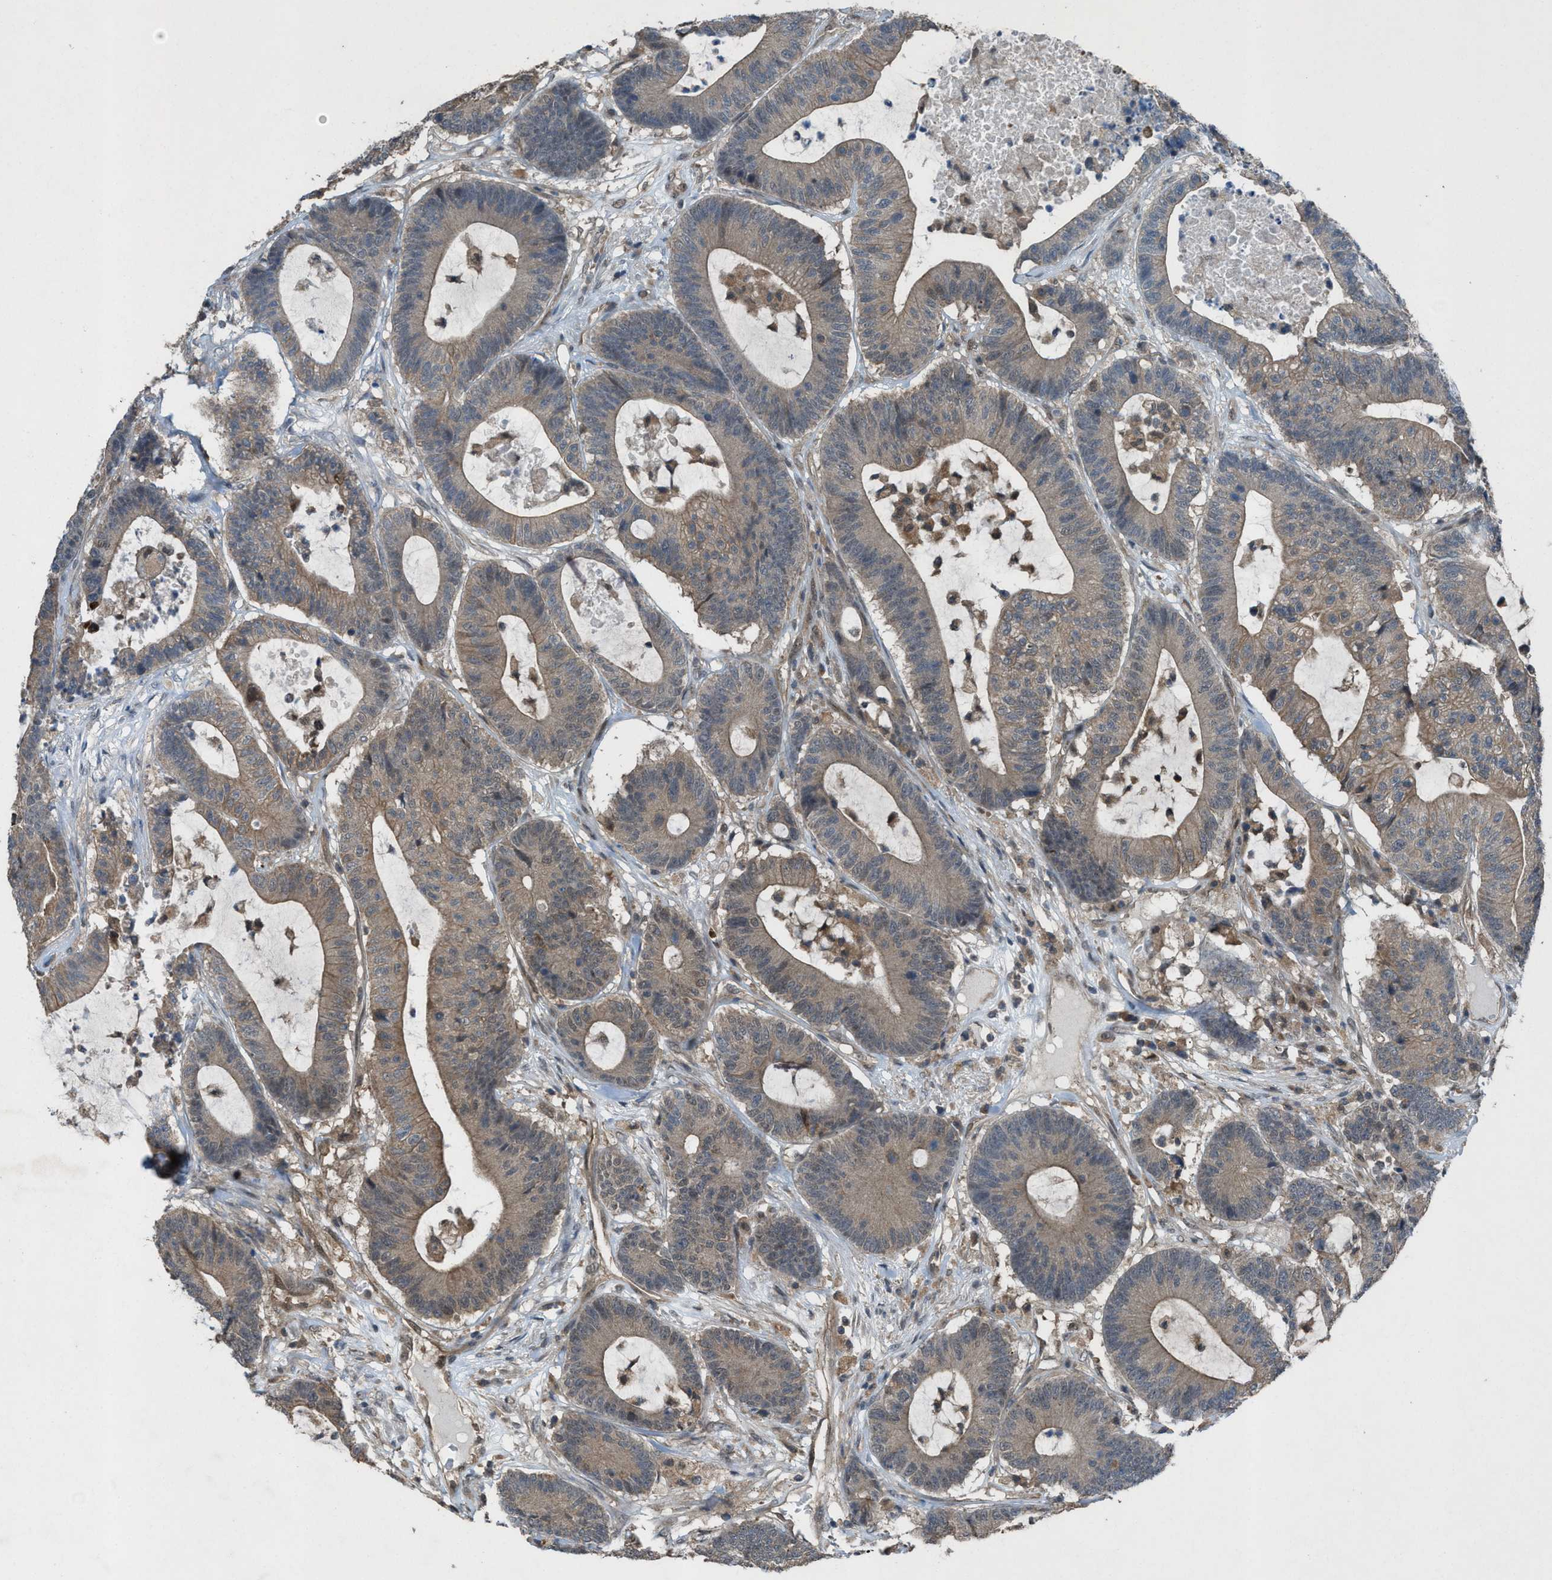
{"staining": {"intensity": "weak", "quantity": ">75%", "location": "cytoplasmic/membranous"}, "tissue": "colorectal cancer", "cell_type": "Tumor cells", "image_type": "cancer", "snomed": [{"axis": "morphology", "description": "Adenocarcinoma, NOS"}, {"axis": "topography", "description": "Colon"}], "caption": "This is an image of IHC staining of colorectal cancer, which shows weak expression in the cytoplasmic/membranous of tumor cells.", "gene": "PLAA", "patient": {"sex": "female", "age": 84}}